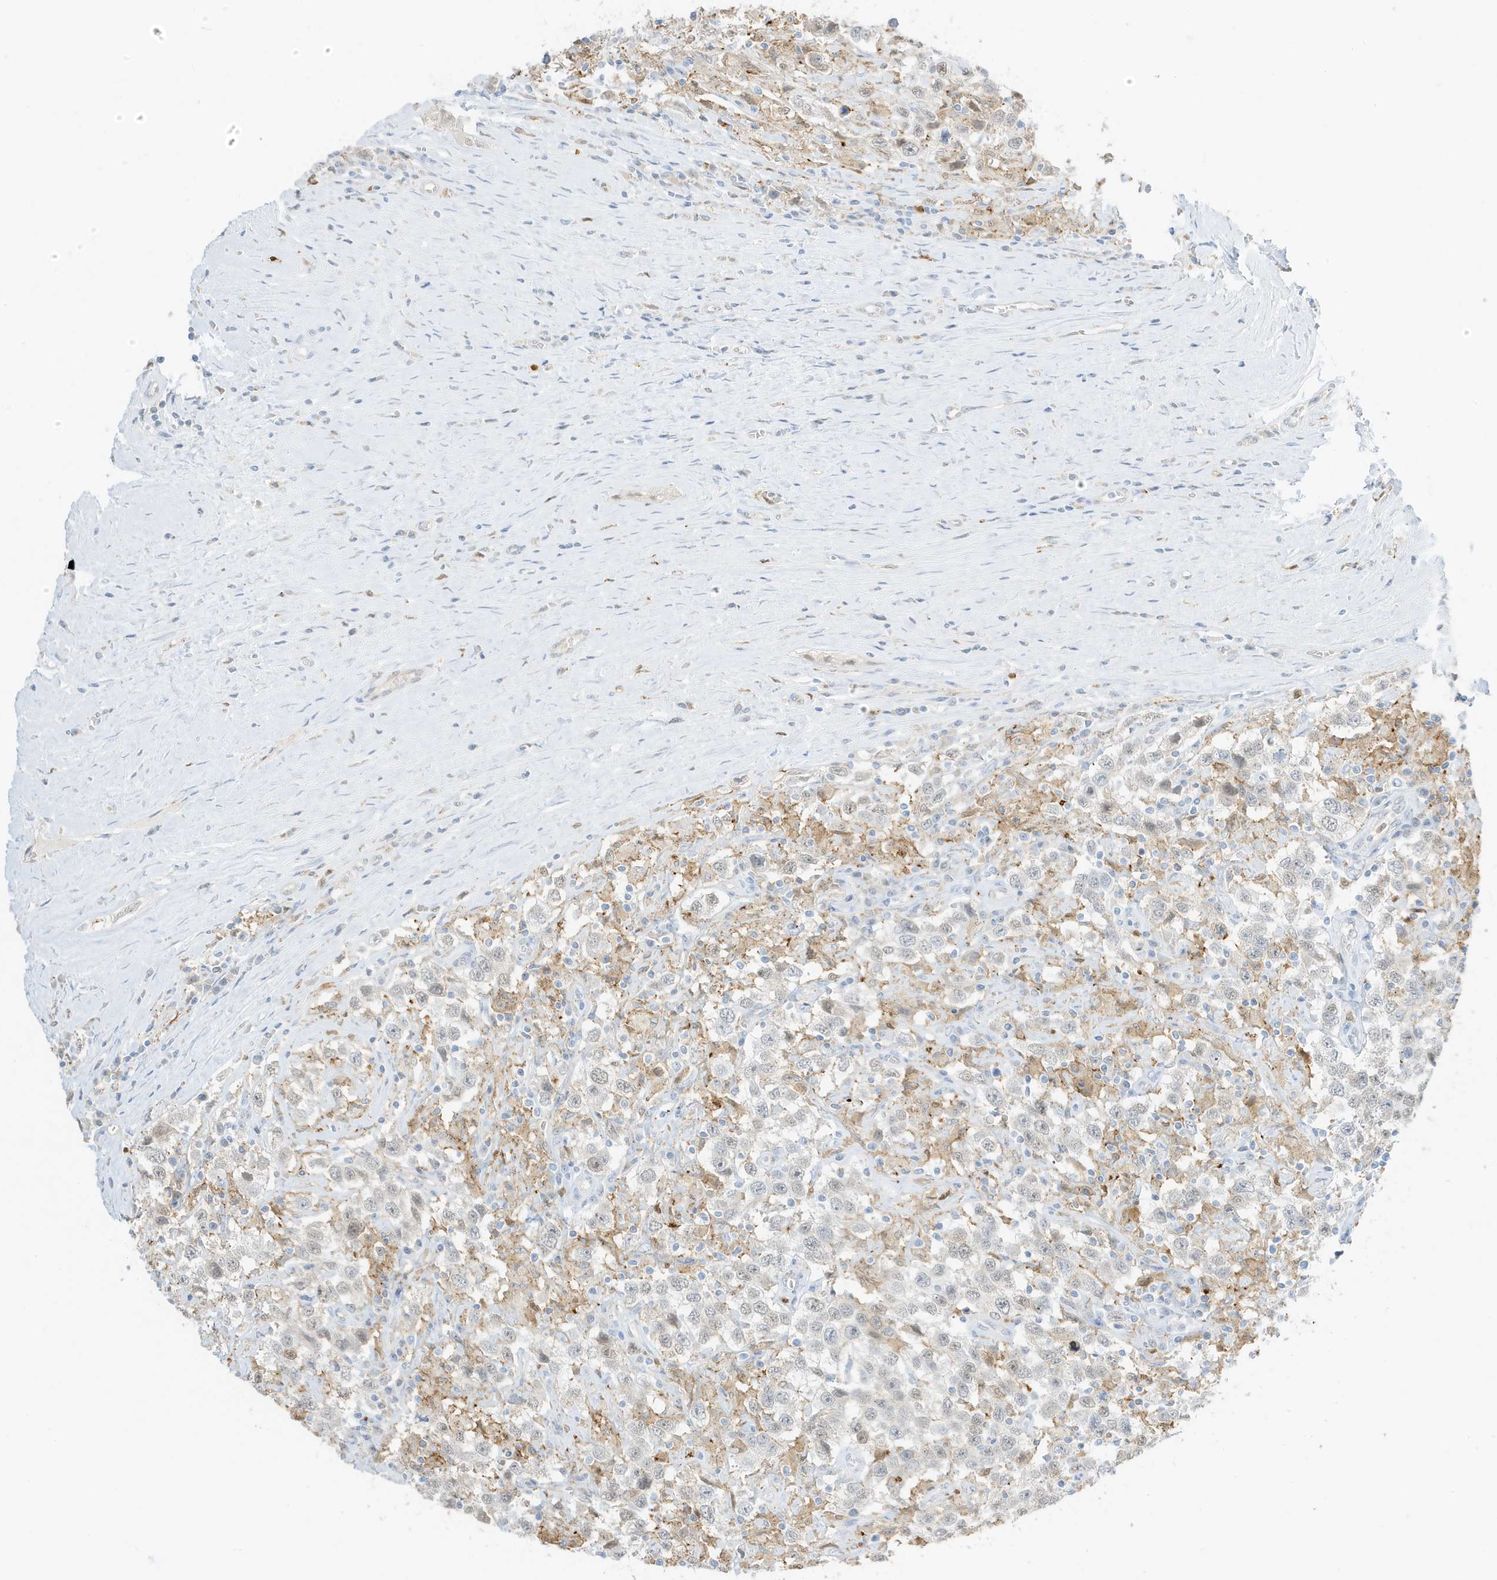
{"staining": {"intensity": "negative", "quantity": "none", "location": "none"}, "tissue": "testis cancer", "cell_type": "Tumor cells", "image_type": "cancer", "snomed": [{"axis": "morphology", "description": "Seminoma, NOS"}, {"axis": "topography", "description": "Testis"}], "caption": "Human testis cancer (seminoma) stained for a protein using IHC displays no staining in tumor cells.", "gene": "GCA", "patient": {"sex": "male", "age": 41}}